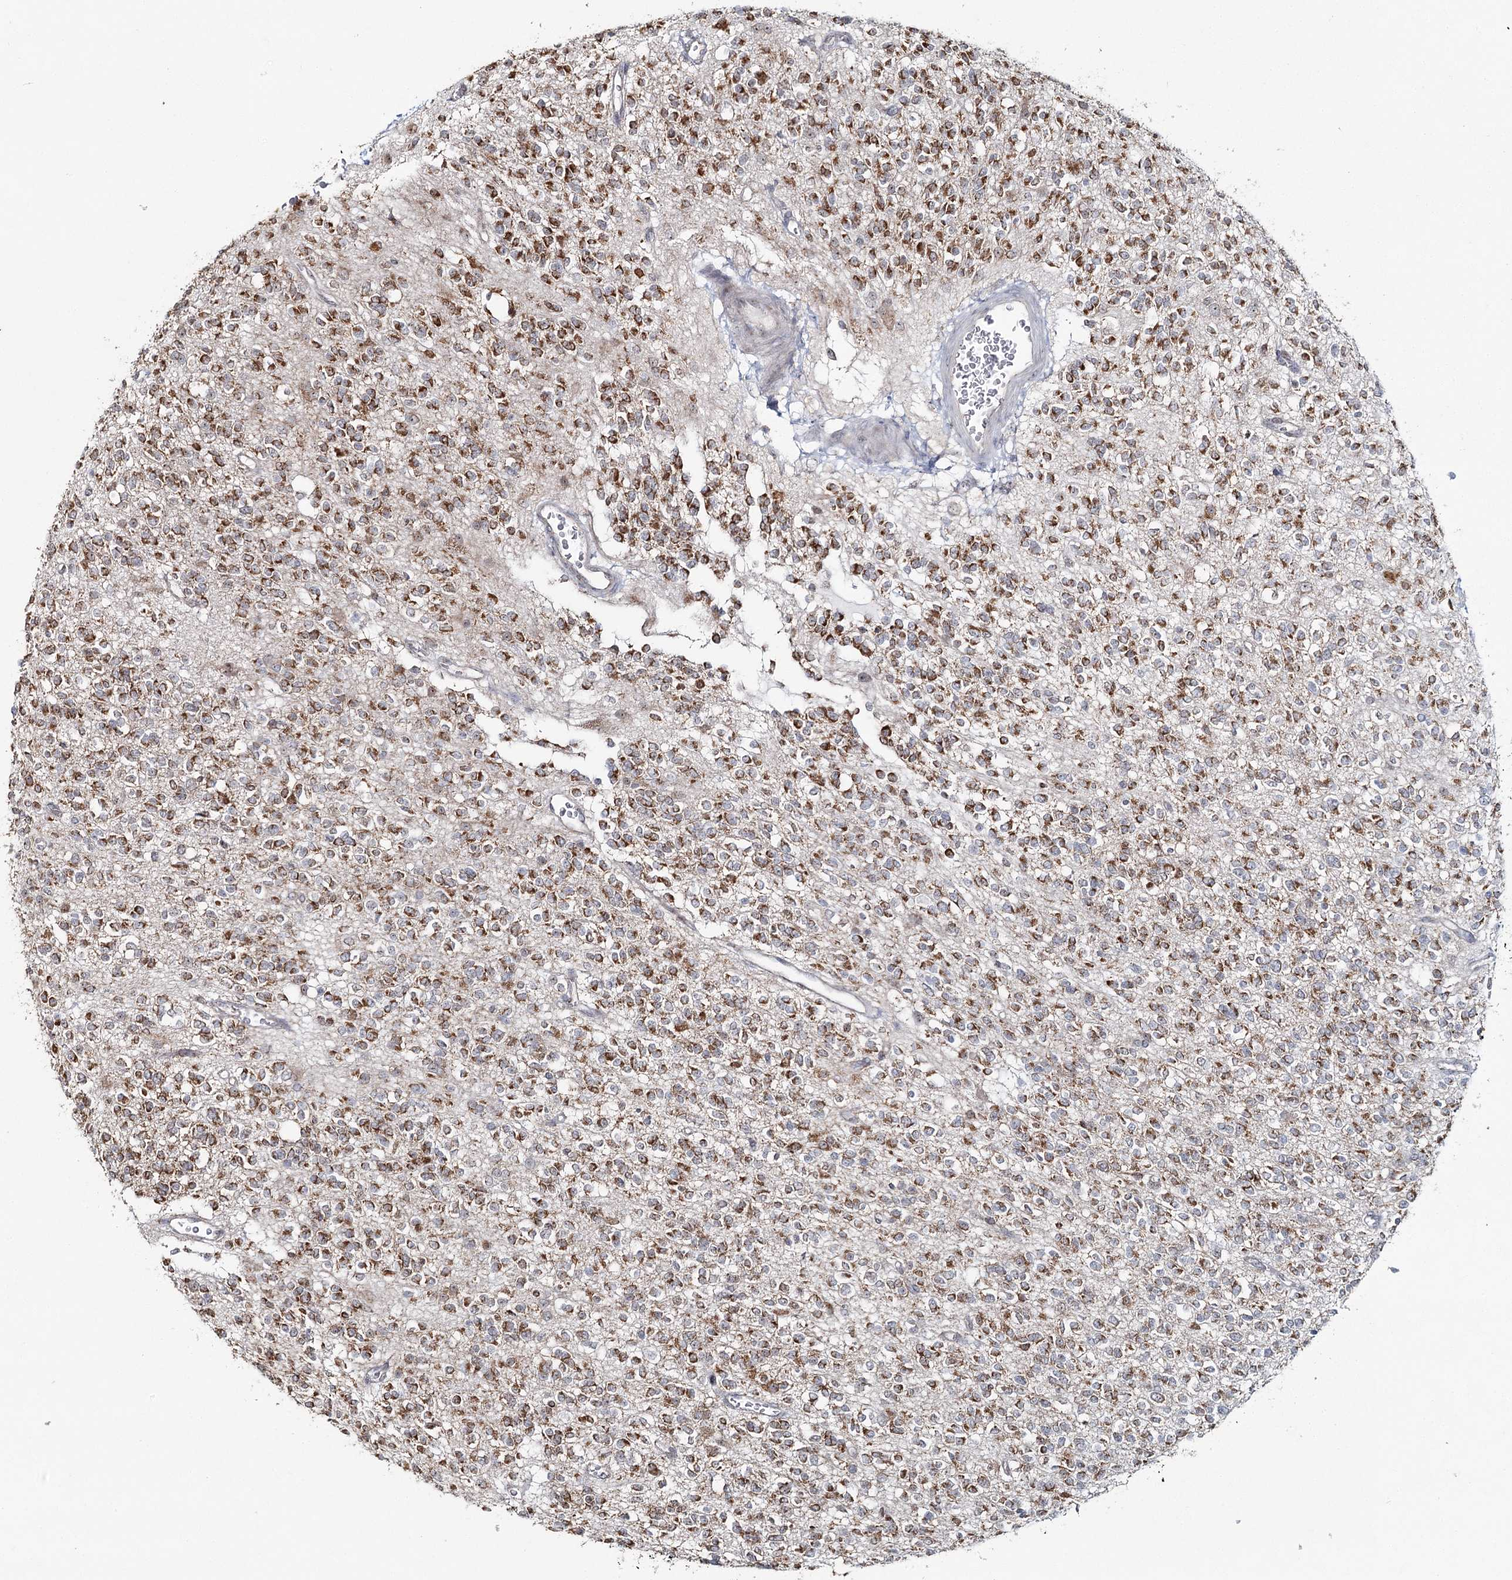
{"staining": {"intensity": "moderate", "quantity": ">75%", "location": "cytoplasmic/membranous"}, "tissue": "glioma", "cell_type": "Tumor cells", "image_type": "cancer", "snomed": [{"axis": "morphology", "description": "Glioma, malignant, High grade"}, {"axis": "topography", "description": "Brain"}], "caption": "A brown stain highlights moderate cytoplasmic/membranous staining of a protein in glioma tumor cells.", "gene": "ATAD1", "patient": {"sex": "male", "age": 34}}